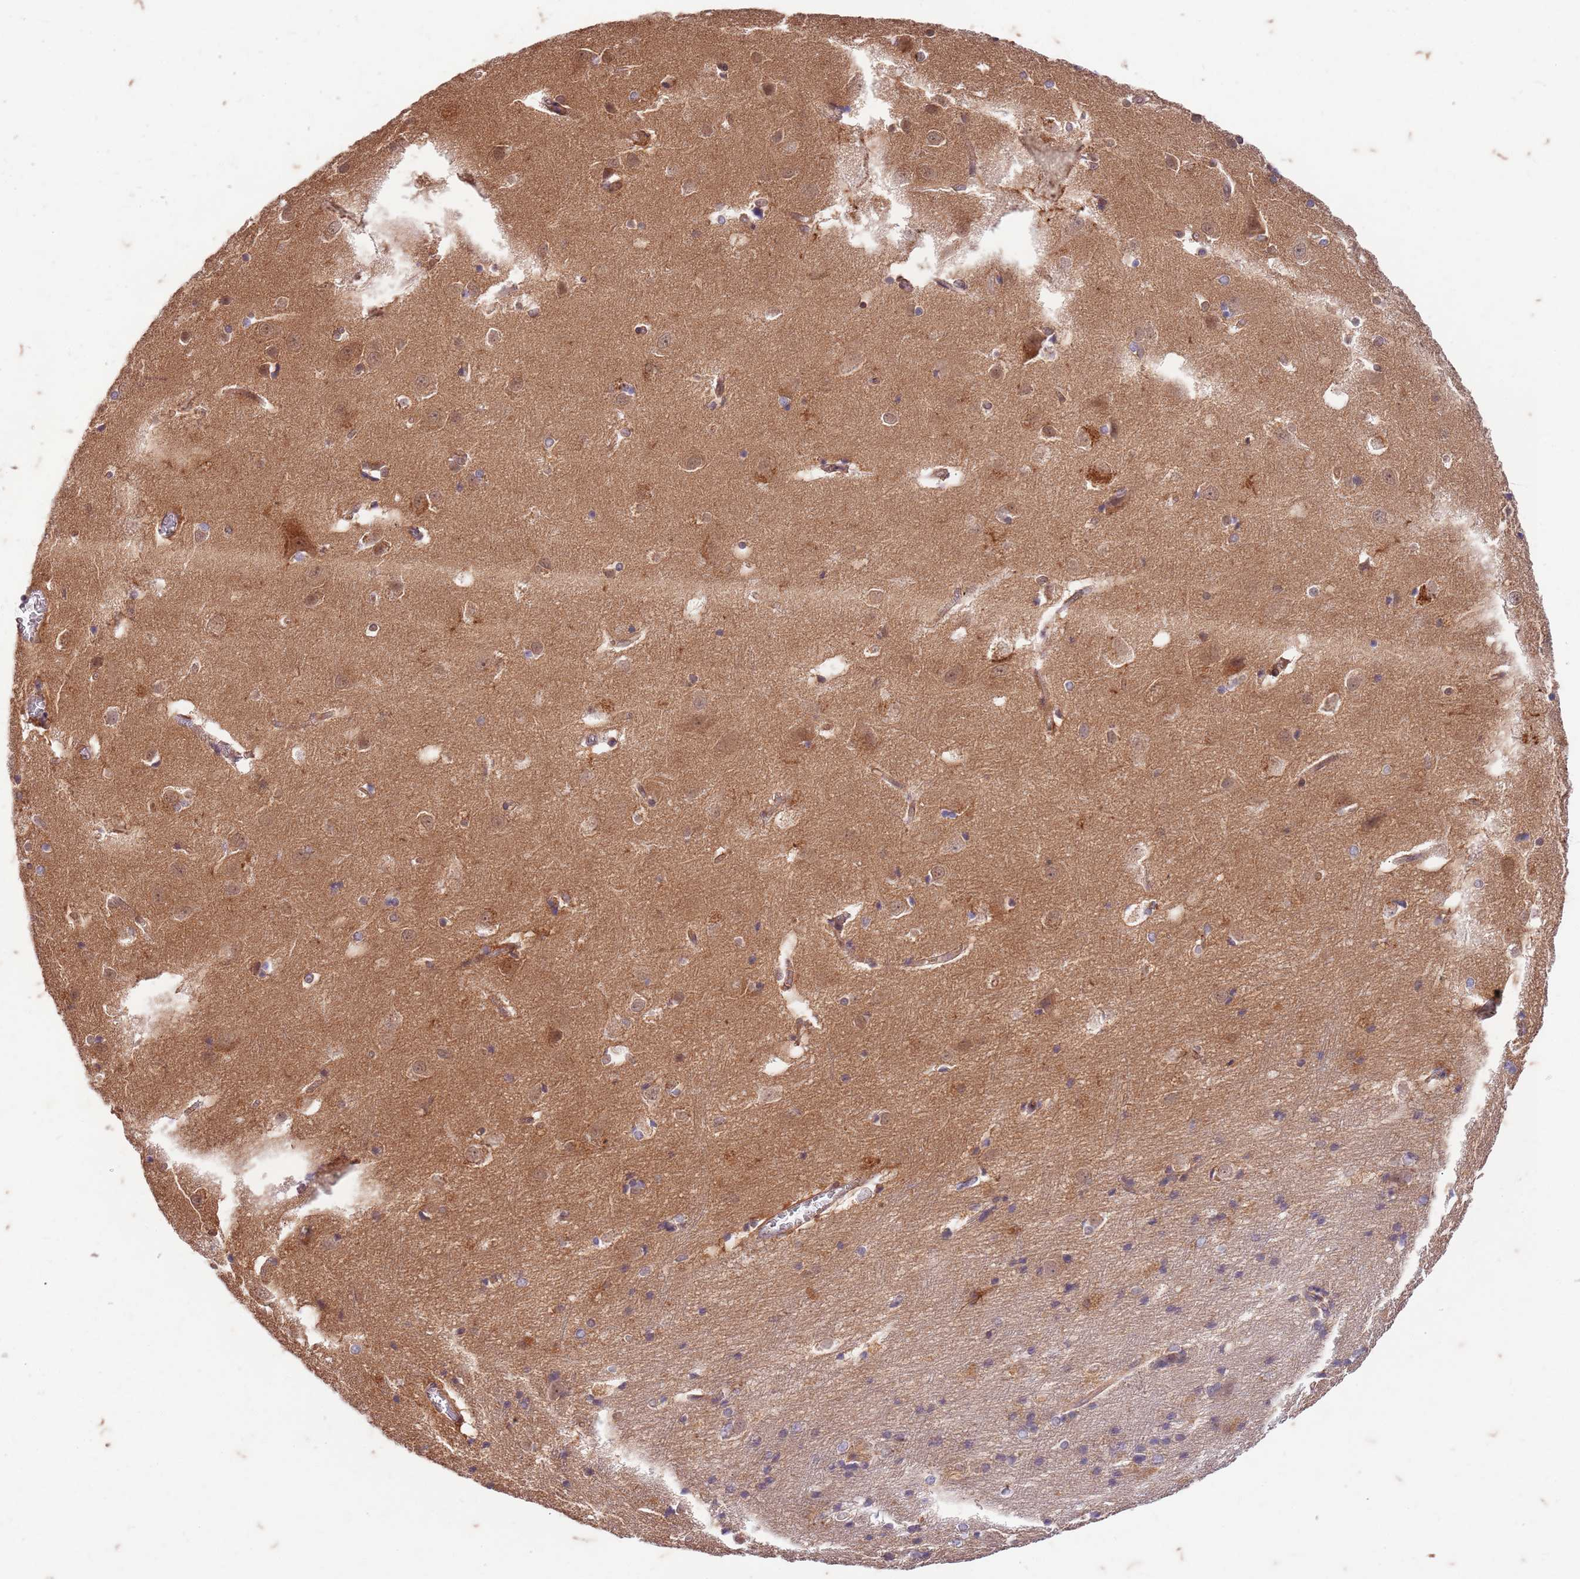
{"staining": {"intensity": "weak", "quantity": ">75%", "location": "cytoplasmic/membranous"}, "tissue": "cerebral cortex", "cell_type": "Endothelial cells", "image_type": "normal", "snomed": [{"axis": "morphology", "description": "Normal tissue, NOS"}, {"axis": "topography", "description": "Cerebral cortex"}], "caption": "Immunohistochemical staining of benign cerebral cortex demonstrates low levels of weak cytoplasmic/membranous positivity in about >75% of endothelial cells.", "gene": "RAPGEF3", "patient": {"sex": "male", "age": 54}}